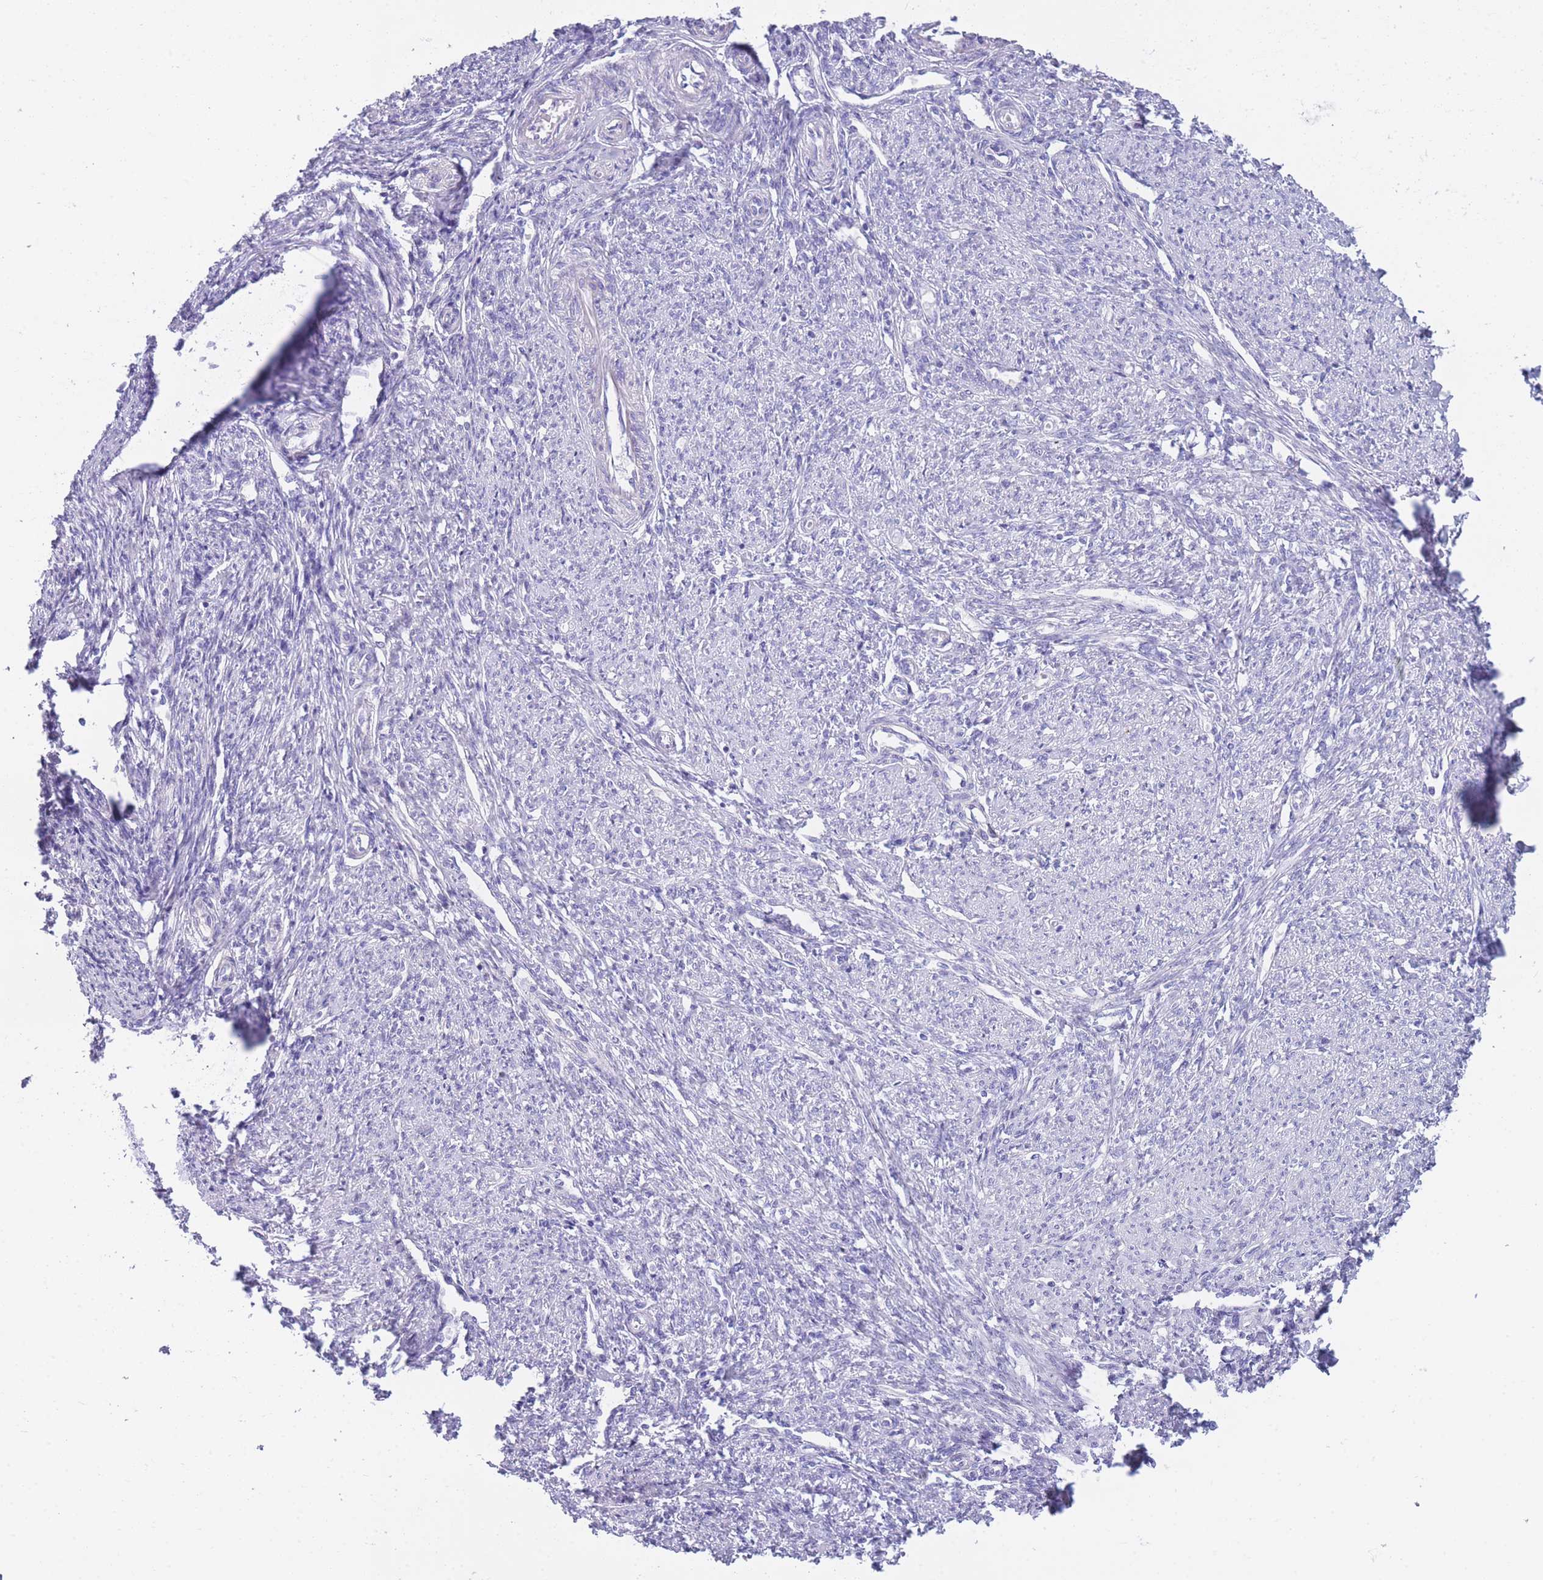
{"staining": {"intensity": "negative", "quantity": "none", "location": "none"}, "tissue": "smooth muscle", "cell_type": "Smooth muscle cells", "image_type": "normal", "snomed": [{"axis": "morphology", "description": "Normal tissue, NOS"}, {"axis": "topography", "description": "Smooth muscle"}, {"axis": "topography", "description": "Uterus"}], "caption": "Smooth muscle stained for a protein using immunohistochemistry (IHC) demonstrates no staining smooth muscle cells.", "gene": "XKR8", "patient": {"sex": "female", "age": 59}}